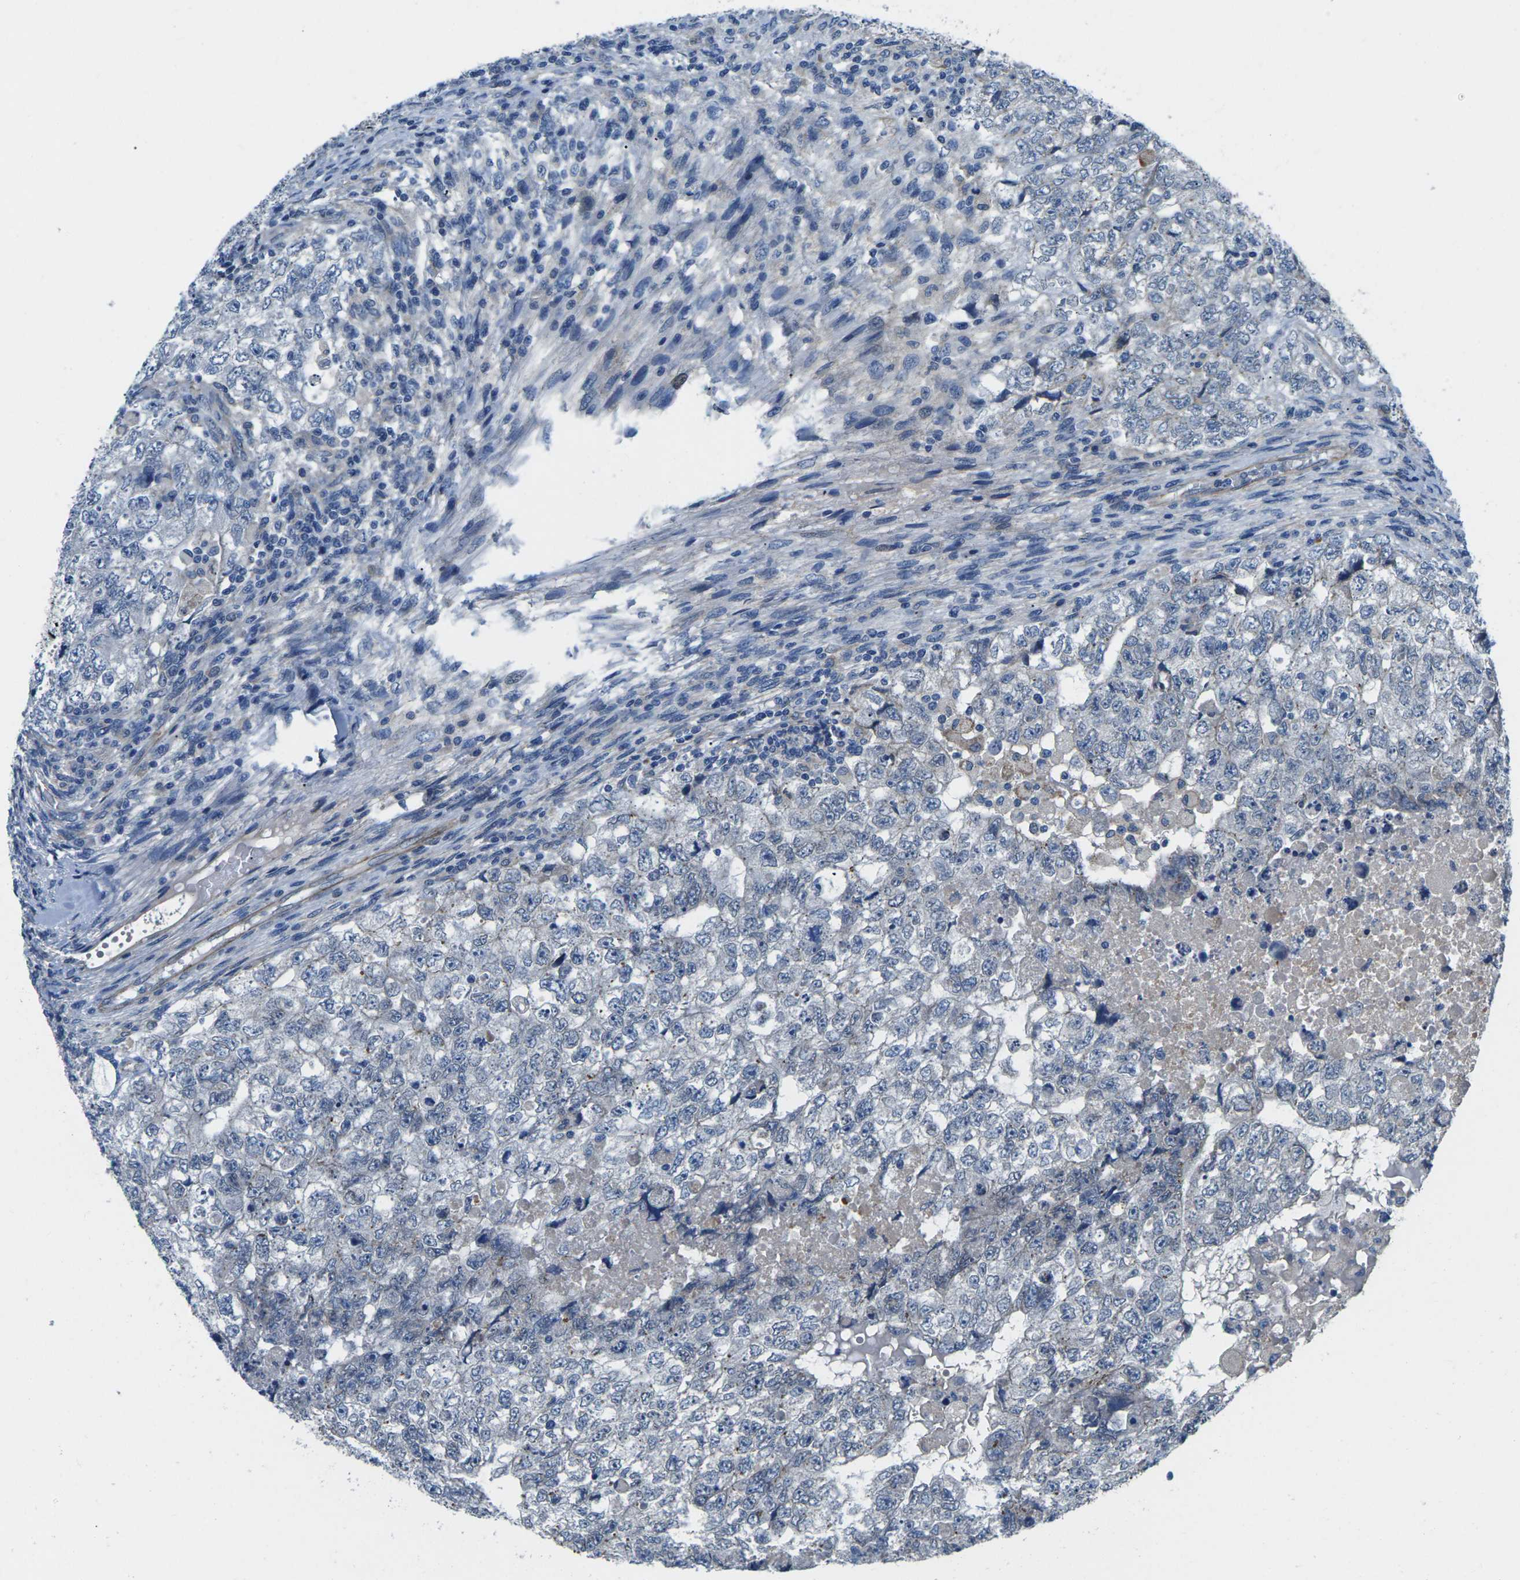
{"staining": {"intensity": "negative", "quantity": "none", "location": "none"}, "tissue": "testis cancer", "cell_type": "Tumor cells", "image_type": "cancer", "snomed": [{"axis": "morphology", "description": "Carcinoma, Embryonal, NOS"}, {"axis": "topography", "description": "Testis"}], "caption": "Histopathology image shows no significant protein staining in tumor cells of testis embryonal carcinoma.", "gene": "CTNND1", "patient": {"sex": "male", "age": 36}}